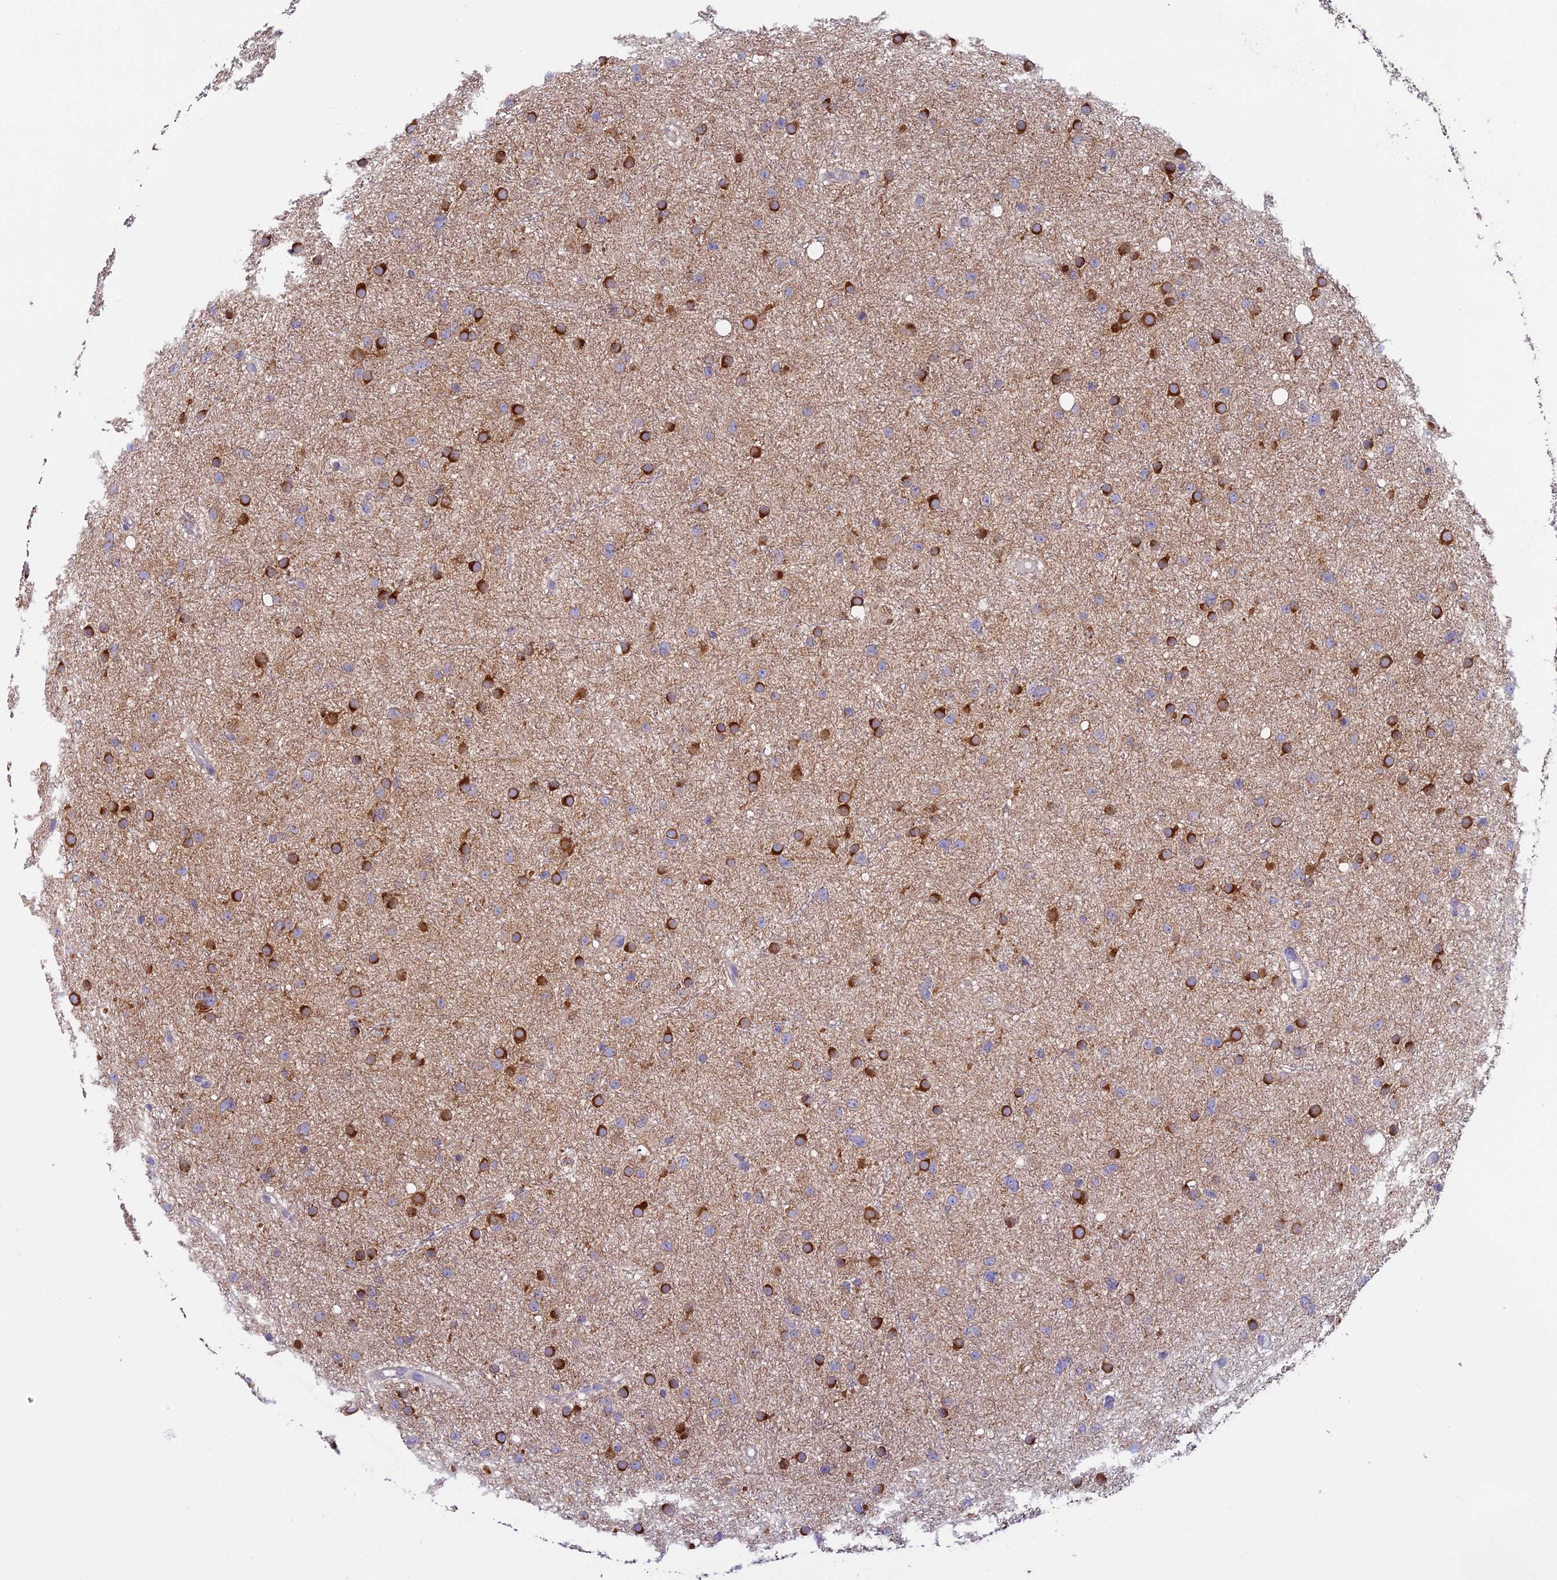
{"staining": {"intensity": "strong", "quantity": "25%-75%", "location": "cytoplasmic/membranous"}, "tissue": "glioma", "cell_type": "Tumor cells", "image_type": "cancer", "snomed": [{"axis": "morphology", "description": "Glioma, malignant, Low grade"}, {"axis": "topography", "description": "Cerebral cortex"}], "caption": "Tumor cells display high levels of strong cytoplasmic/membranous staining in about 25%-75% of cells in human glioma. (DAB = brown stain, brightfield microscopy at high magnification).", "gene": "MFSD12", "patient": {"sex": "female", "age": 39}}